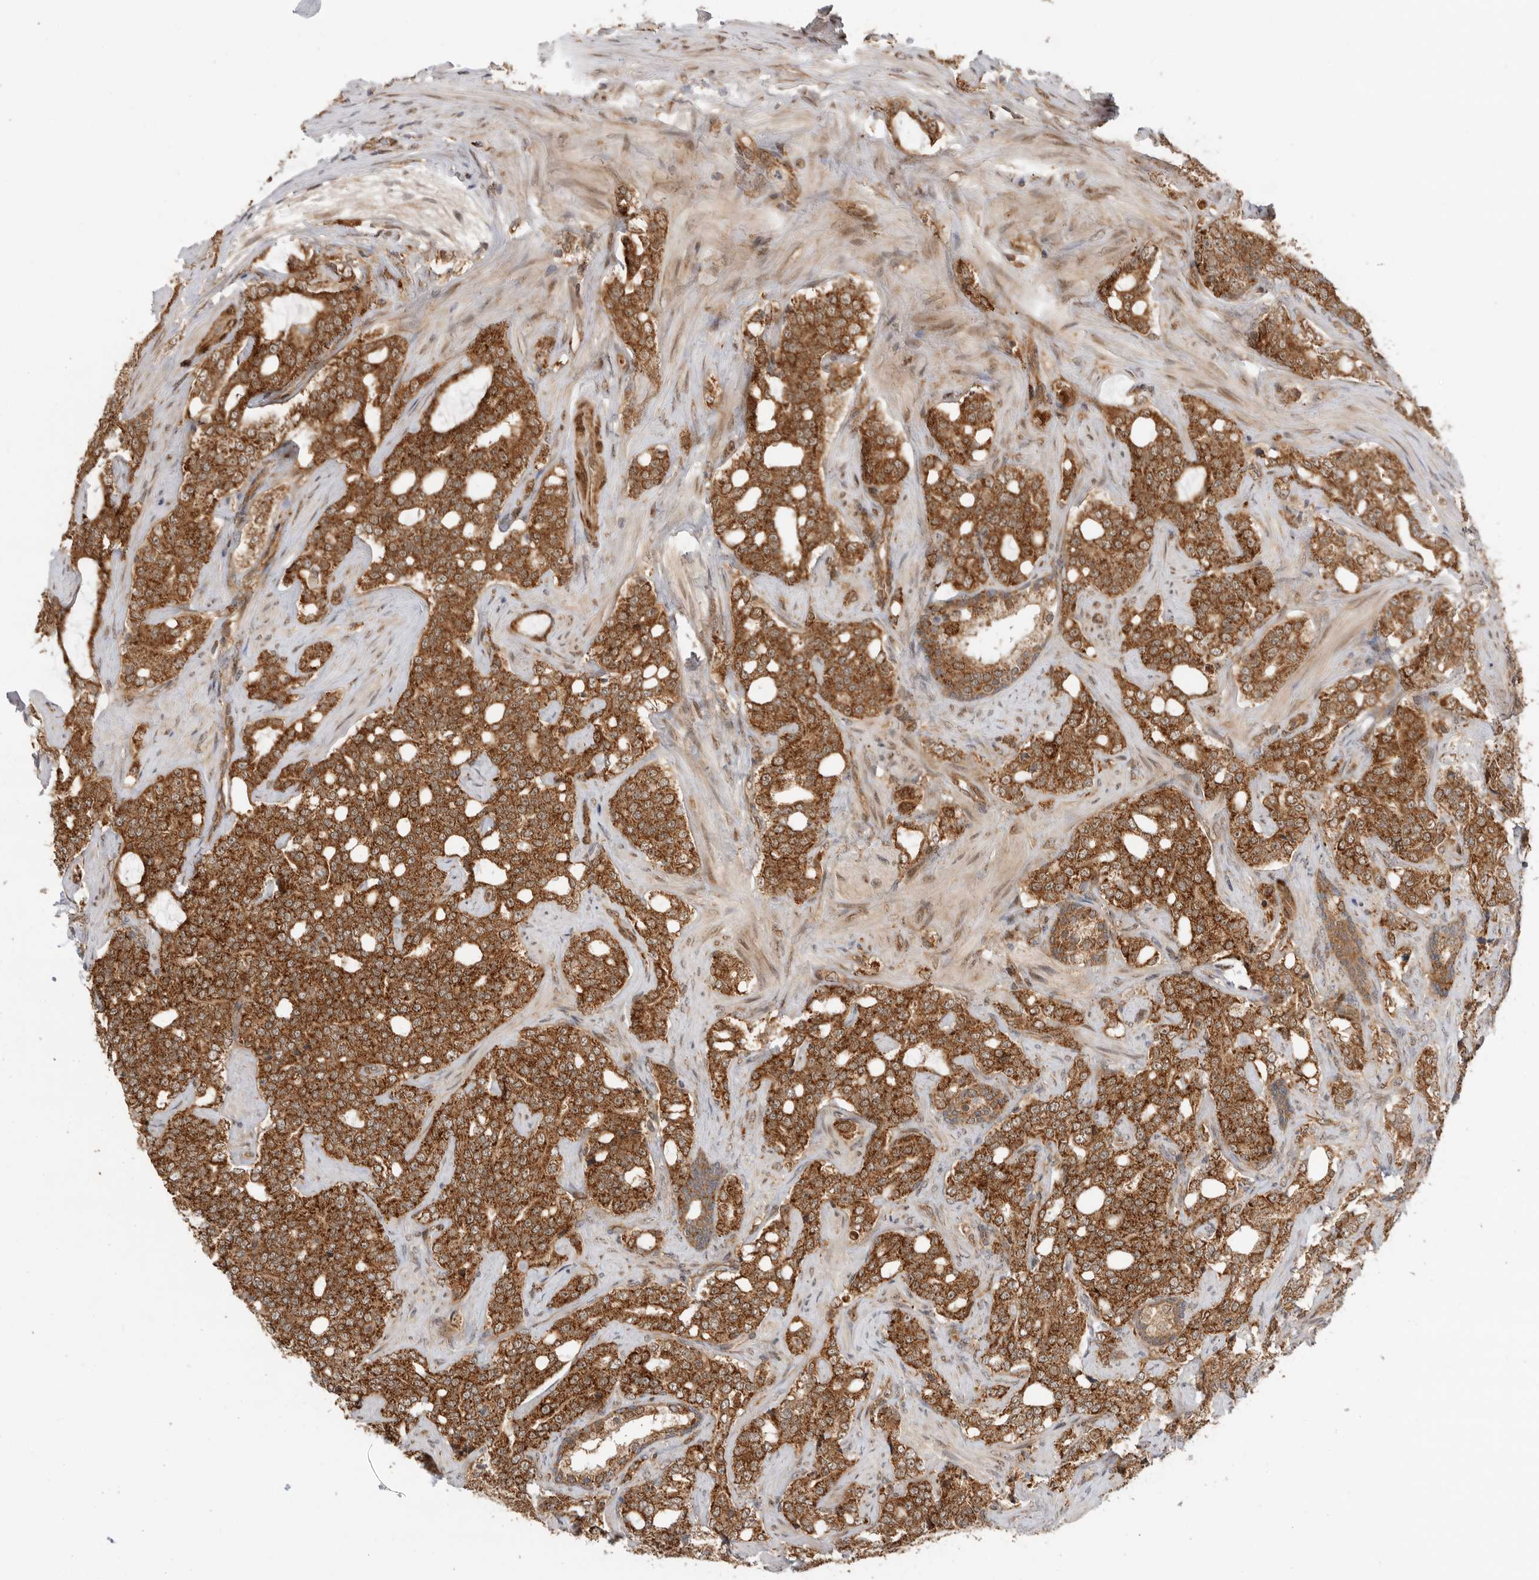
{"staining": {"intensity": "strong", "quantity": ">75%", "location": "cytoplasmic/membranous"}, "tissue": "prostate cancer", "cell_type": "Tumor cells", "image_type": "cancer", "snomed": [{"axis": "morphology", "description": "Adenocarcinoma, High grade"}, {"axis": "topography", "description": "Prostate"}], "caption": "Human prostate adenocarcinoma (high-grade) stained for a protein (brown) displays strong cytoplasmic/membranous positive staining in approximately >75% of tumor cells.", "gene": "DCAF8", "patient": {"sex": "male", "age": 64}}